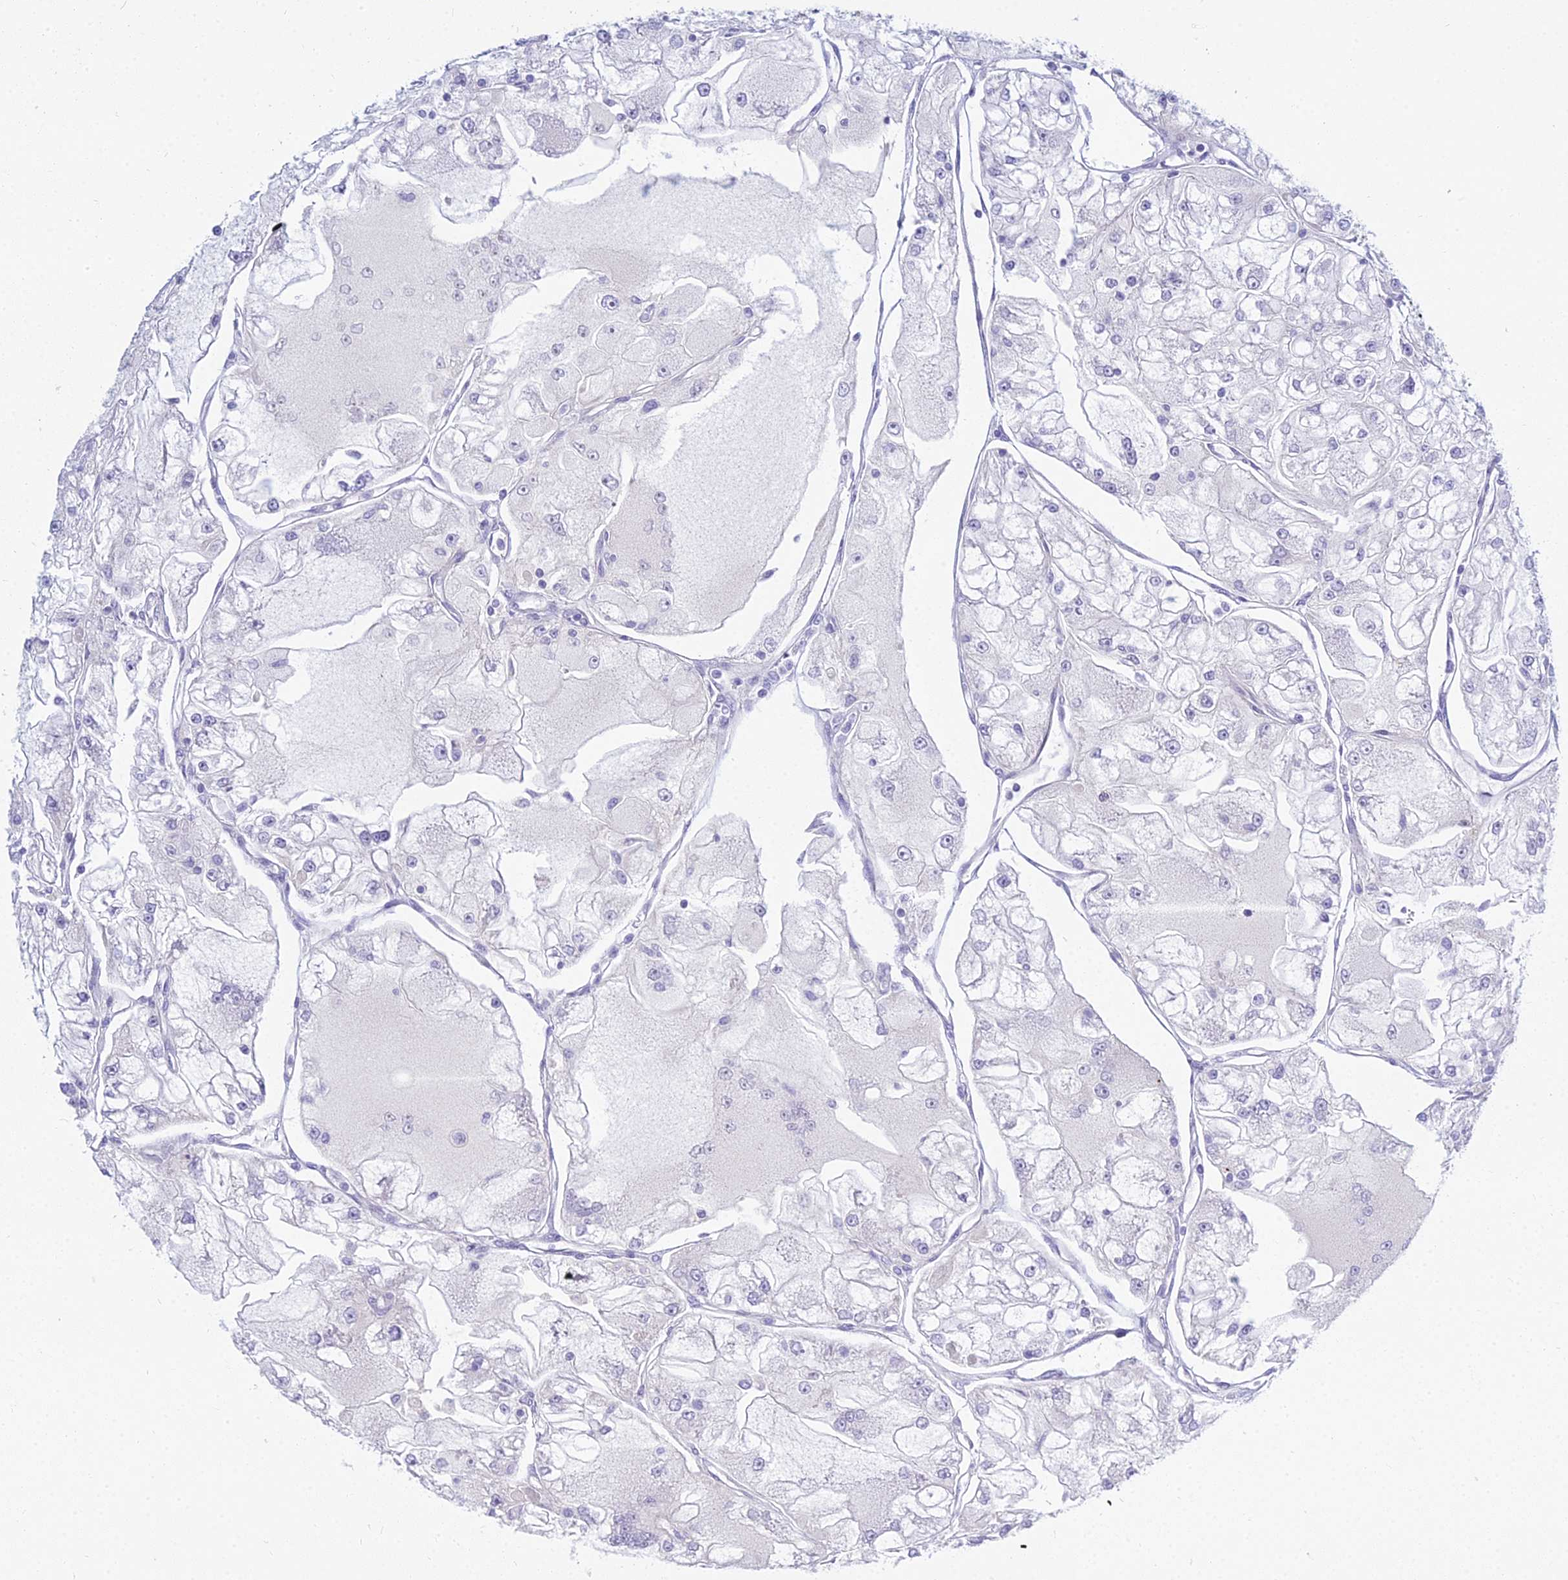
{"staining": {"intensity": "negative", "quantity": "none", "location": "none"}, "tissue": "renal cancer", "cell_type": "Tumor cells", "image_type": "cancer", "snomed": [{"axis": "morphology", "description": "Adenocarcinoma, NOS"}, {"axis": "topography", "description": "Kidney"}], "caption": "Tumor cells show no significant positivity in renal cancer.", "gene": "SMIM24", "patient": {"sex": "female", "age": 72}}